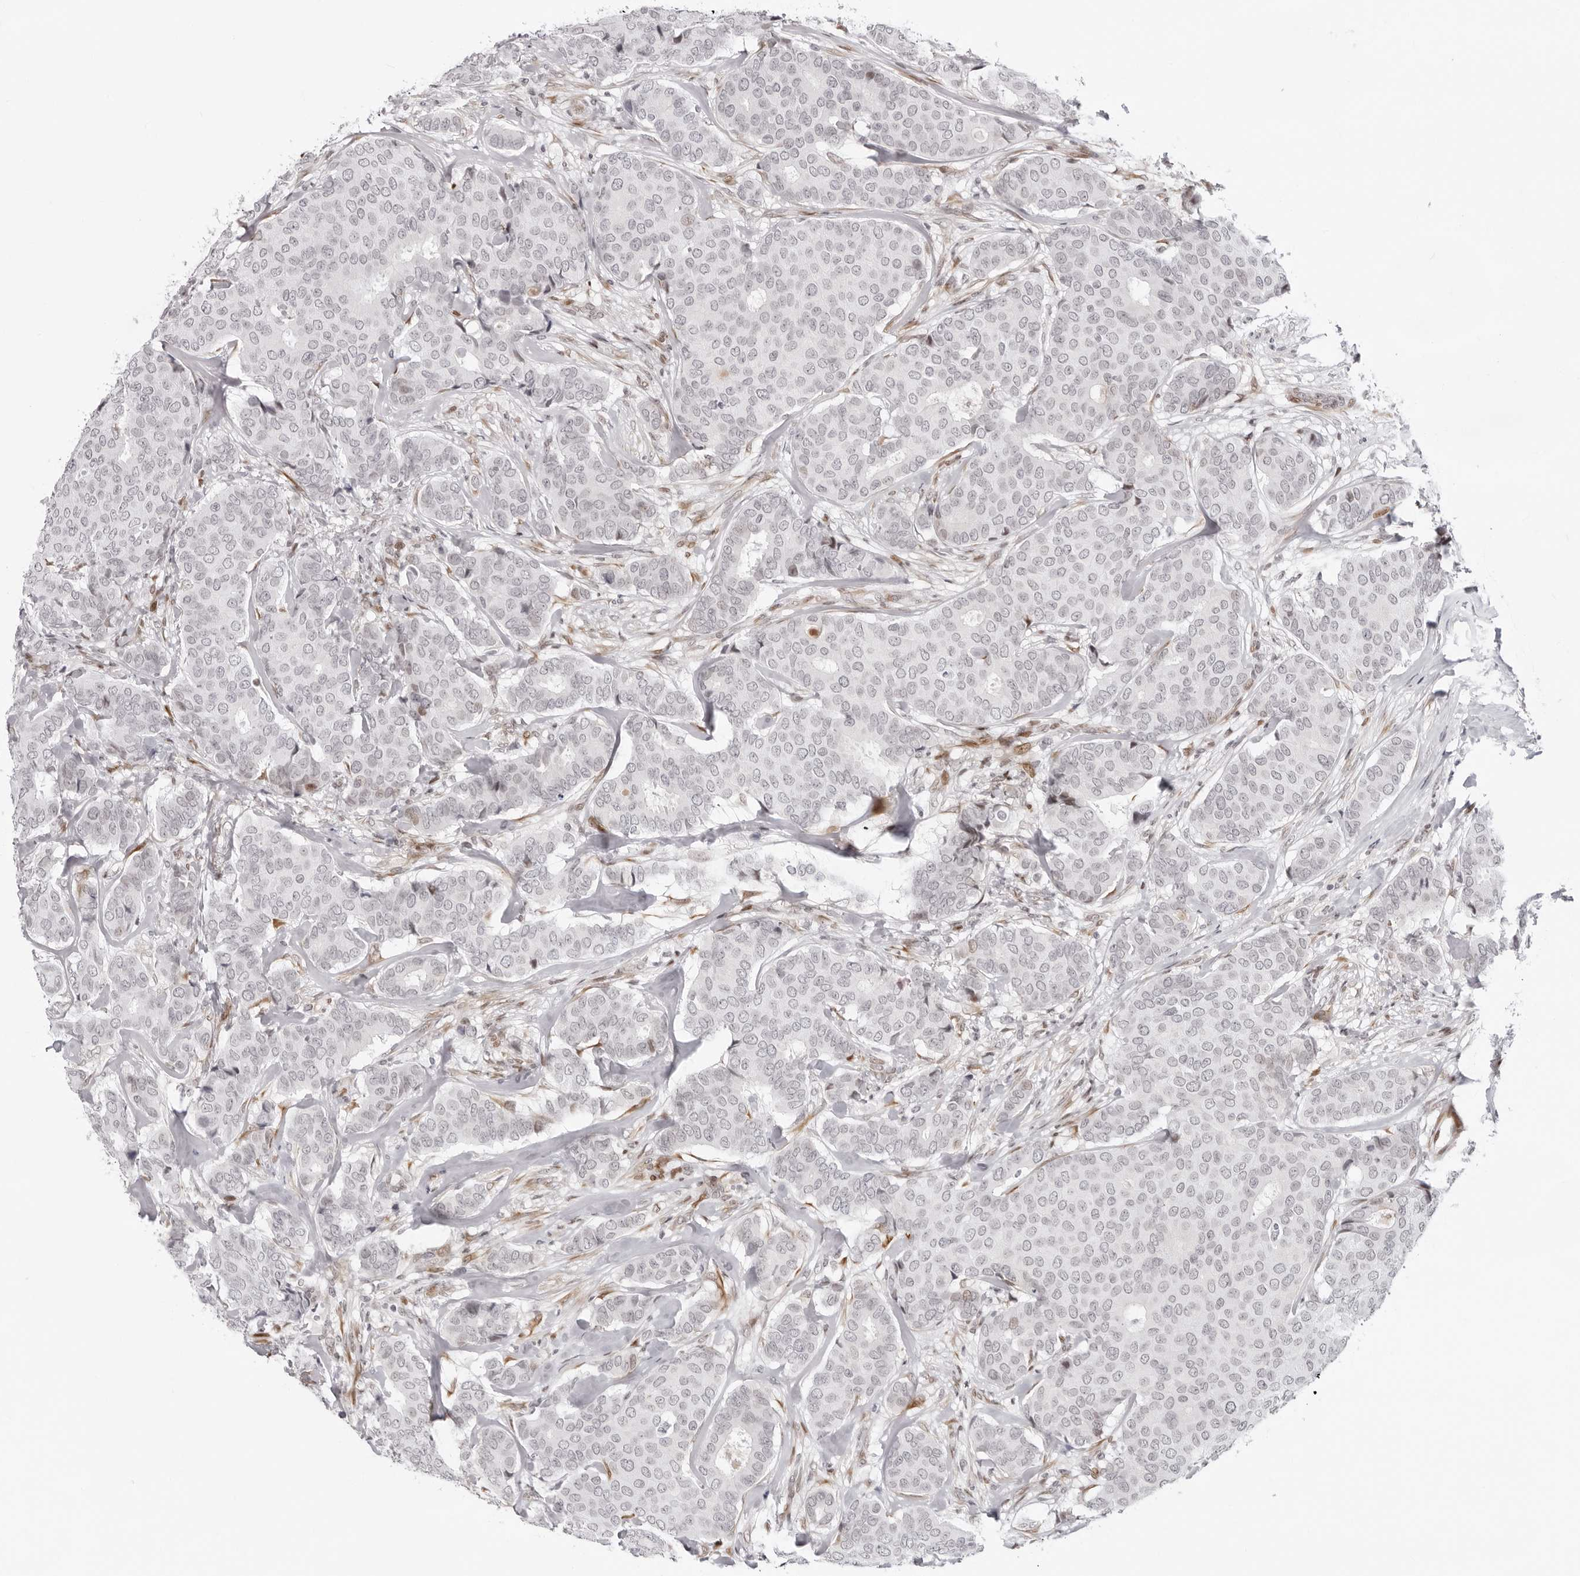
{"staining": {"intensity": "negative", "quantity": "none", "location": "none"}, "tissue": "breast cancer", "cell_type": "Tumor cells", "image_type": "cancer", "snomed": [{"axis": "morphology", "description": "Duct carcinoma"}, {"axis": "topography", "description": "Breast"}], "caption": "Photomicrograph shows no protein expression in tumor cells of breast cancer (intraductal carcinoma) tissue.", "gene": "NTPCR", "patient": {"sex": "female", "age": 75}}